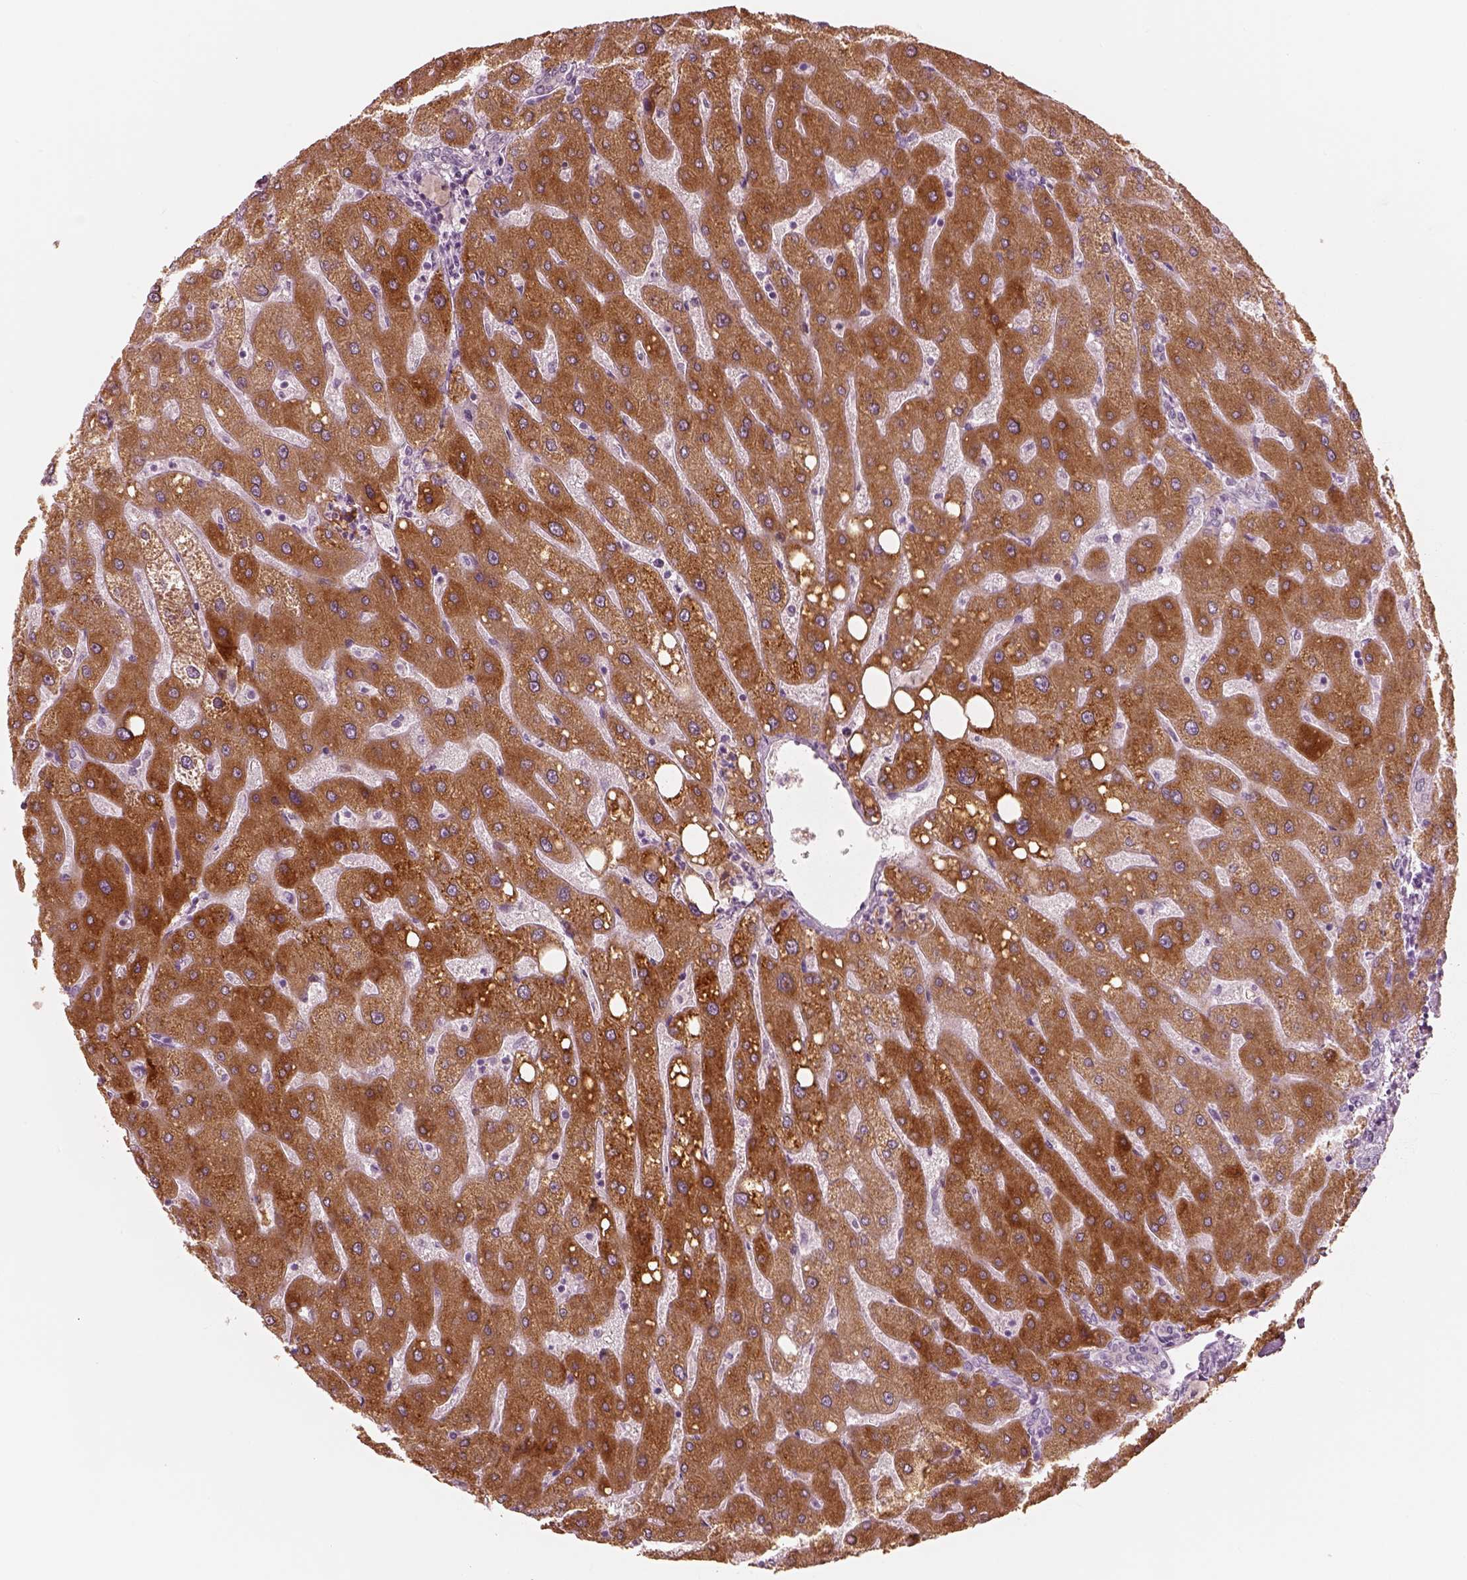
{"staining": {"intensity": "negative", "quantity": "none", "location": "none"}, "tissue": "liver", "cell_type": "Cholangiocytes", "image_type": "normal", "snomed": [{"axis": "morphology", "description": "Normal tissue, NOS"}, {"axis": "topography", "description": "Liver"}], "caption": "An immunohistochemistry photomicrograph of unremarkable liver is shown. There is no staining in cholangiocytes of liver.", "gene": "PON3", "patient": {"sex": "male", "age": 67}}